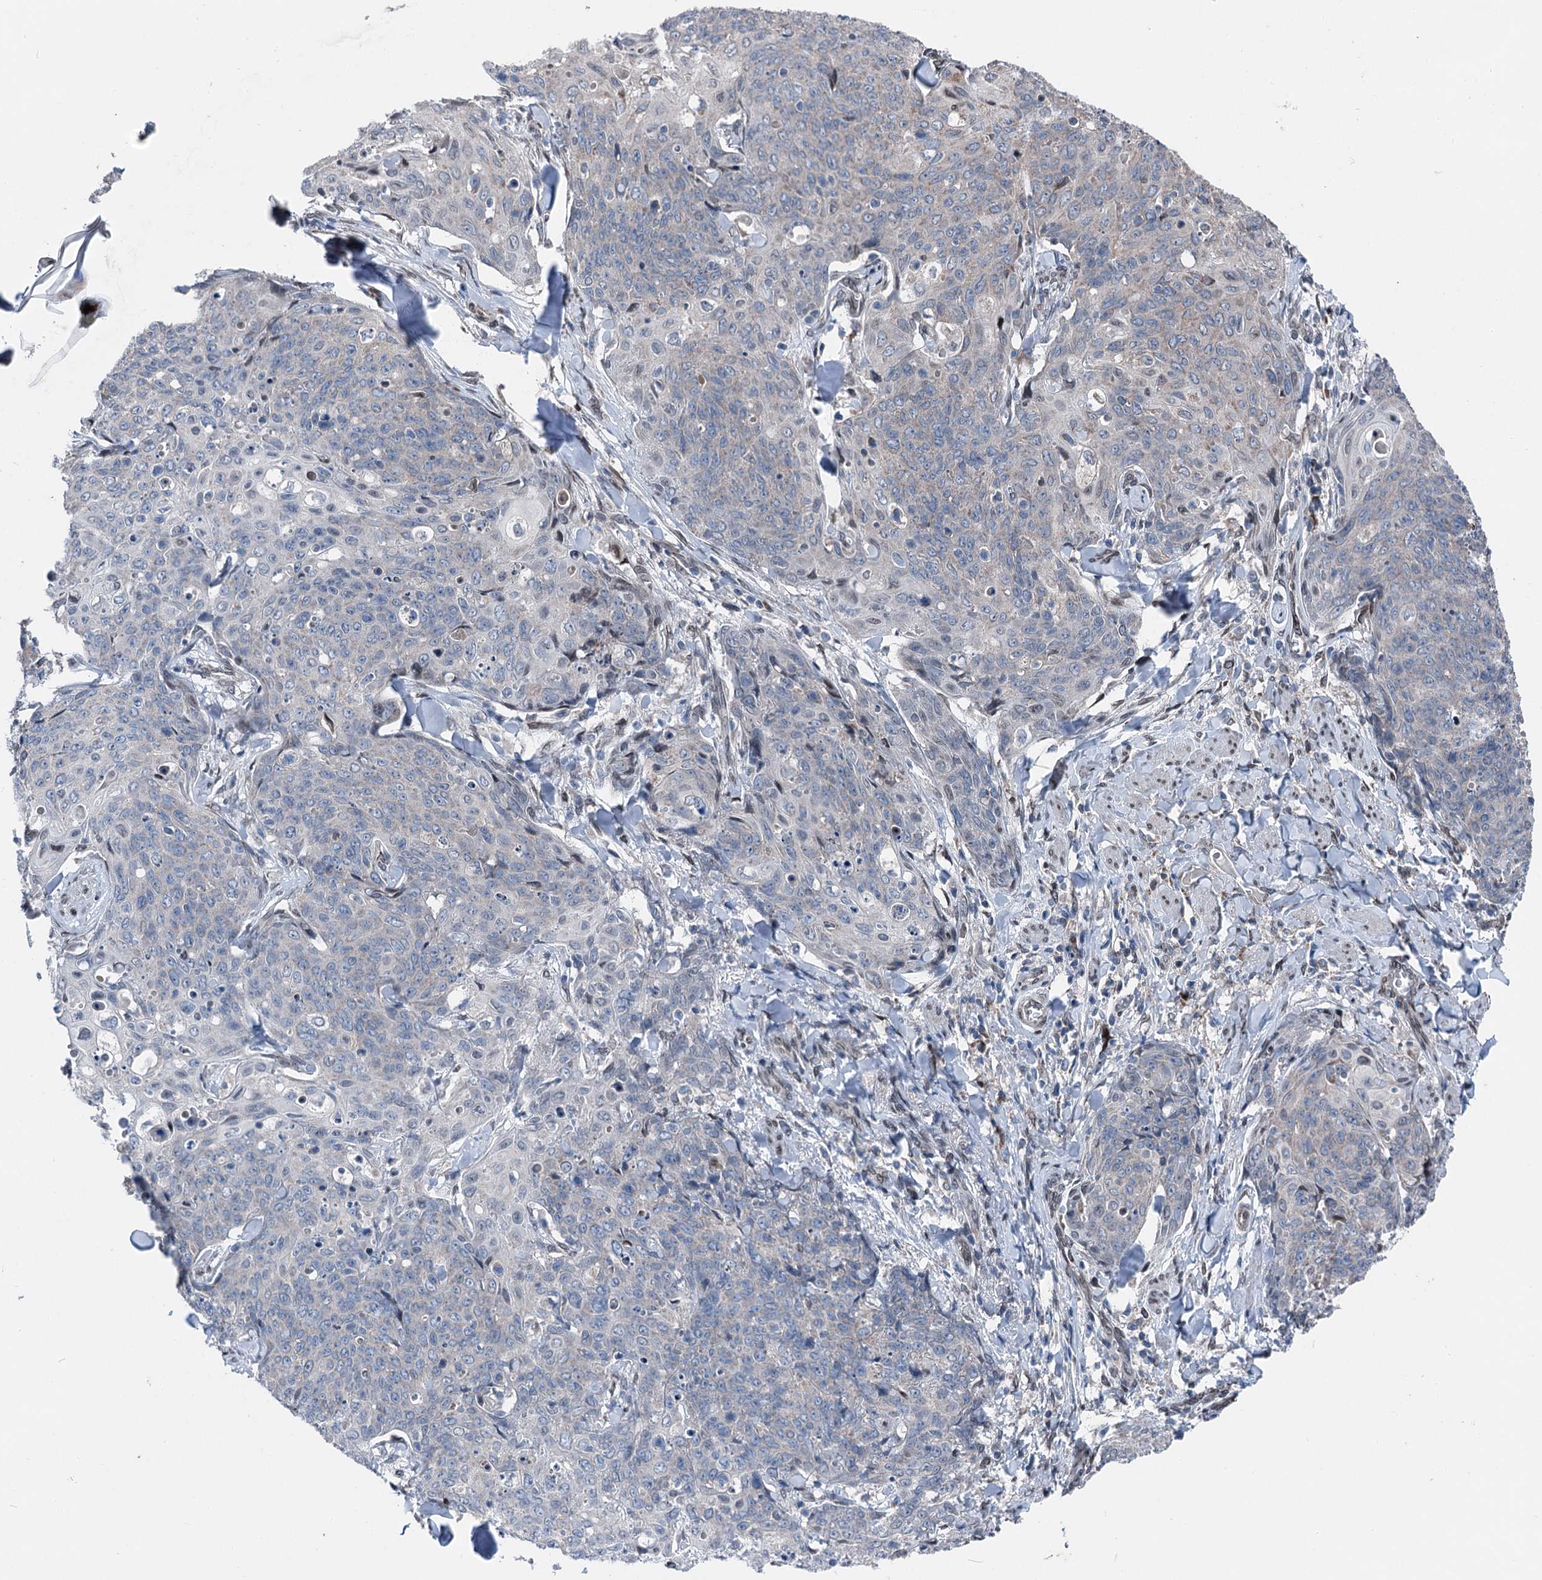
{"staining": {"intensity": "negative", "quantity": "none", "location": "none"}, "tissue": "skin cancer", "cell_type": "Tumor cells", "image_type": "cancer", "snomed": [{"axis": "morphology", "description": "Squamous cell carcinoma, NOS"}, {"axis": "topography", "description": "Skin"}, {"axis": "topography", "description": "Vulva"}], "caption": "IHC histopathology image of squamous cell carcinoma (skin) stained for a protein (brown), which displays no expression in tumor cells.", "gene": "MRPL14", "patient": {"sex": "female", "age": 85}}